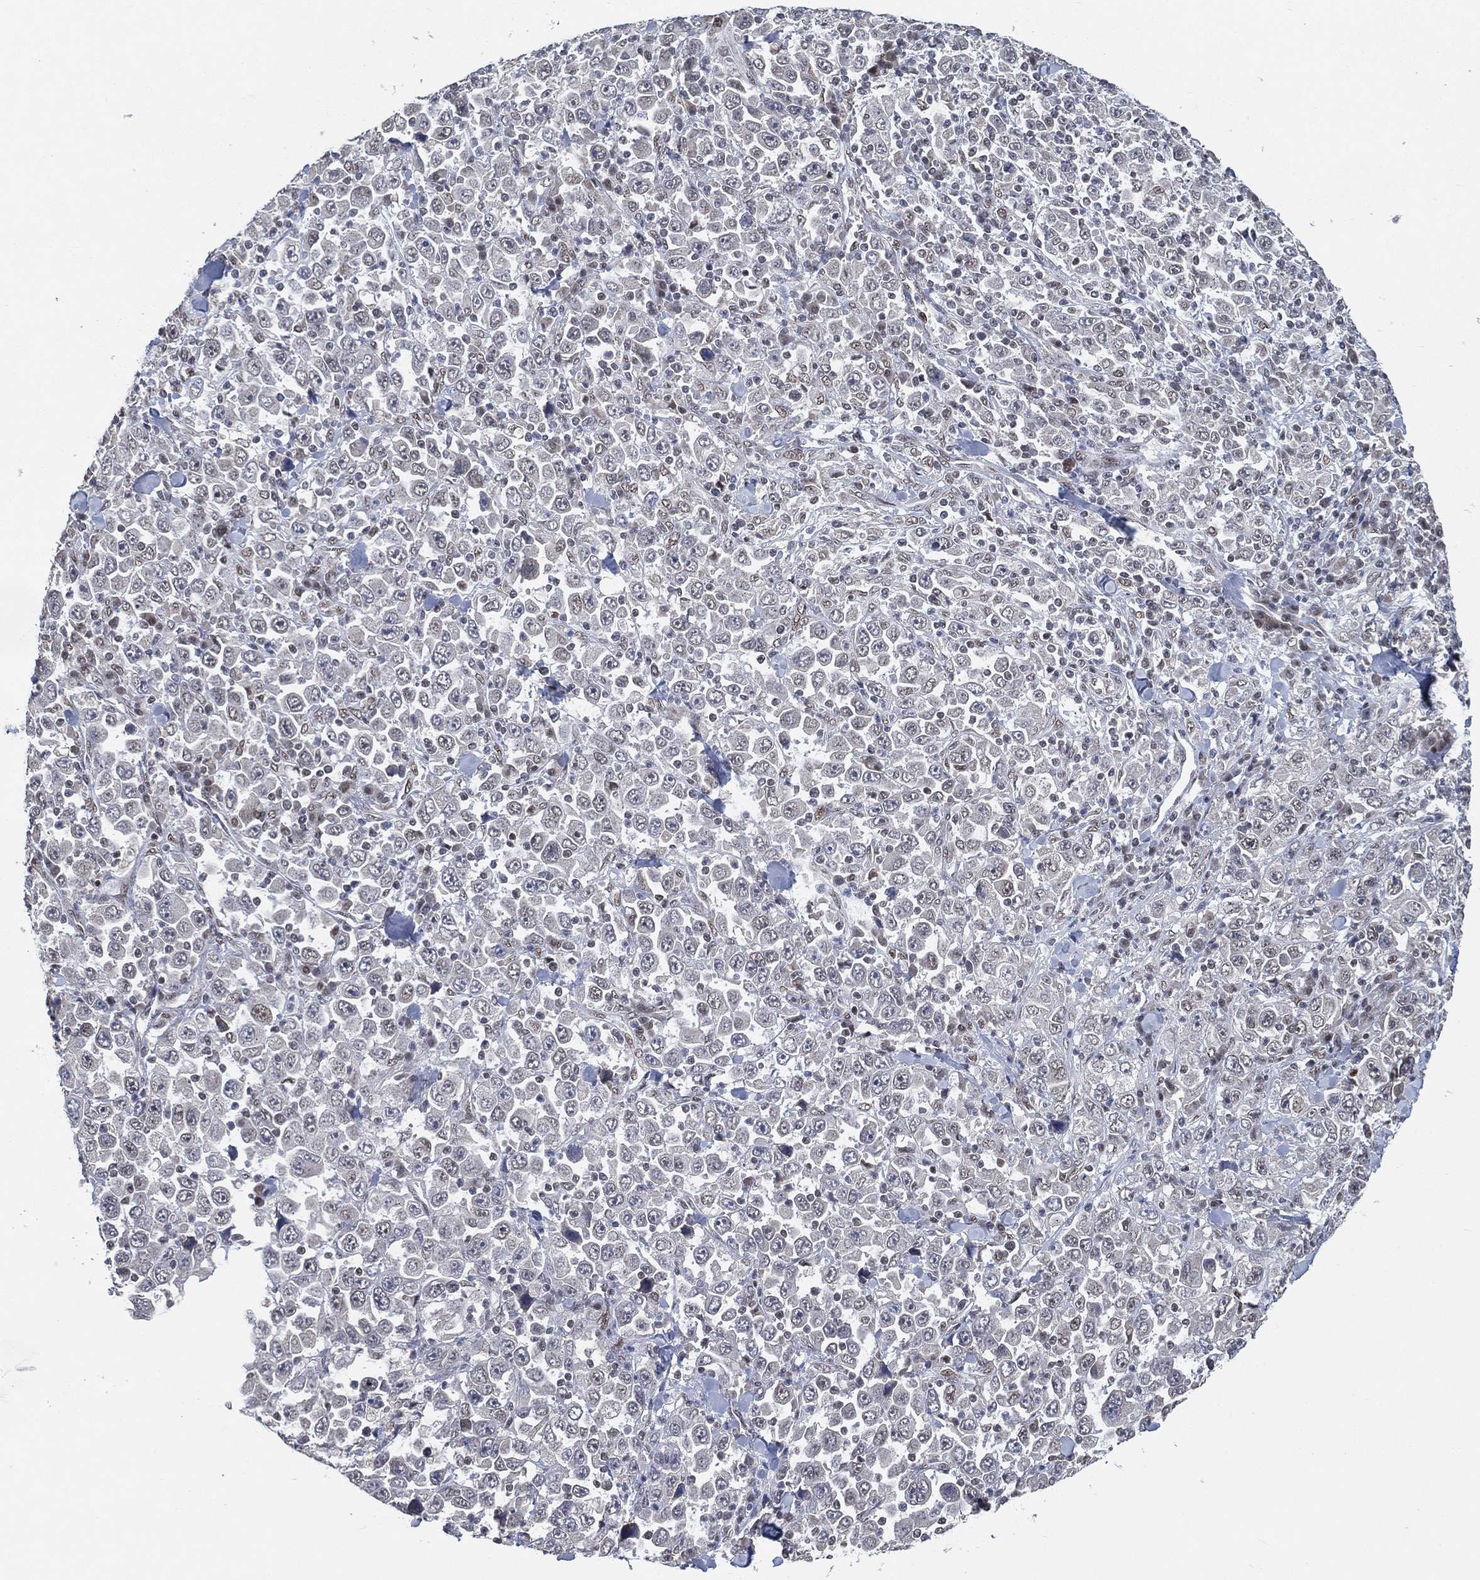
{"staining": {"intensity": "negative", "quantity": "none", "location": "none"}, "tissue": "stomach cancer", "cell_type": "Tumor cells", "image_type": "cancer", "snomed": [{"axis": "morphology", "description": "Normal tissue, NOS"}, {"axis": "morphology", "description": "Adenocarcinoma, NOS"}, {"axis": "topography", "description": "Stomach, upper"}, {"axis": "topography", "description": "Stomach"}], "caption": "Immunohistochemistry (IHC) of human stomach cancer exhibits no staining in tumor cells. (DAB immunohistochemistry (IHC) visualized using brightfield microscopy, high magnification).", "gene": "YLPM1", "patient": {"sex": "male", "age": 59}}